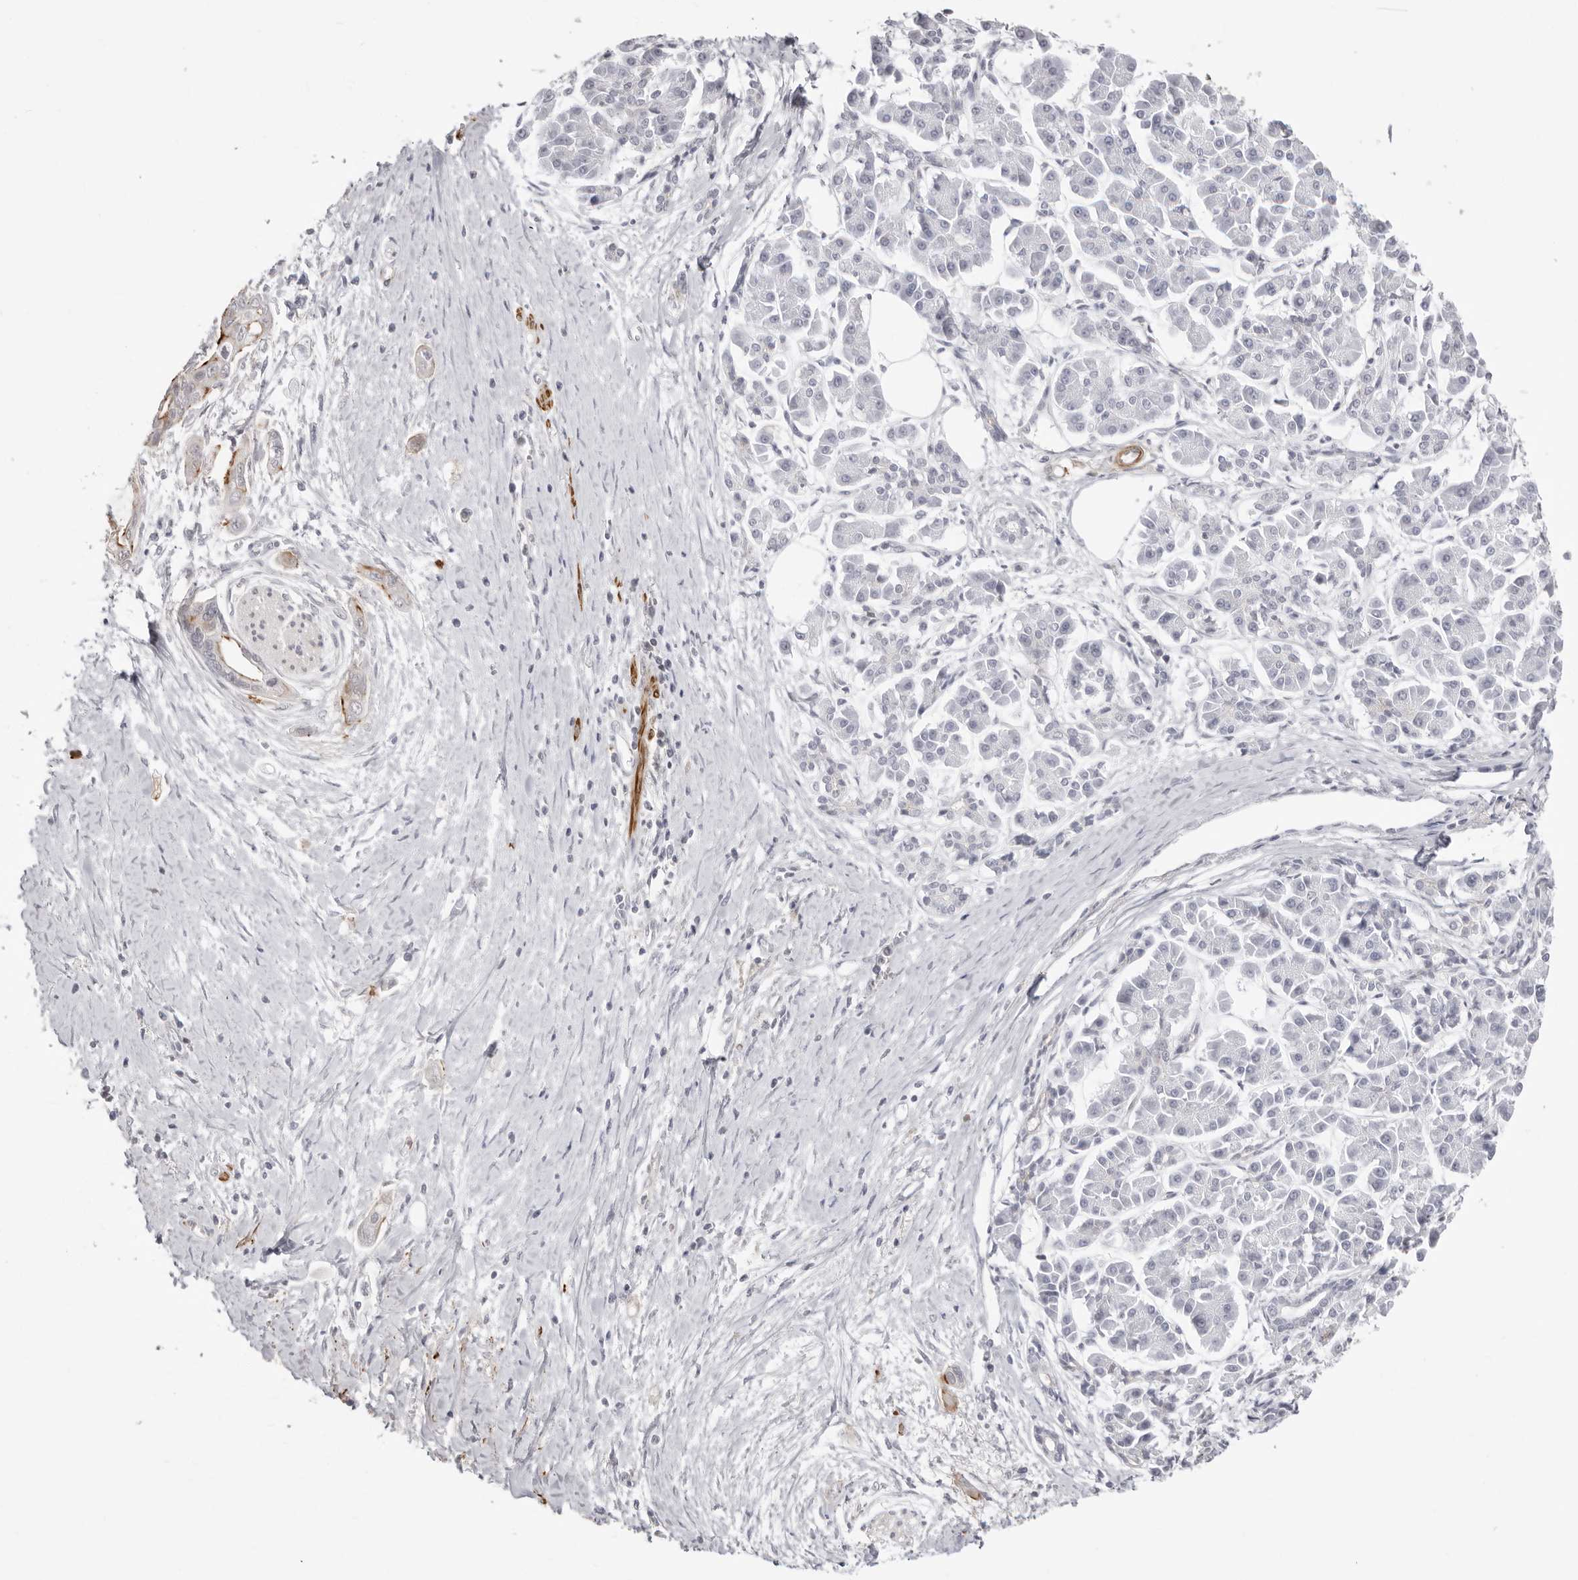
{"staining": {"intensity": "negative", "quantity": "none", "location": "none"}, "tissue": "pancreatic cancer", "cell_type": "Tumor cells", "image_type": "cancer", "snomed": [{"axis": "morphology", "description": "Adenocarcinoma, NOS"}, {"axis": "topography", "description": "Pancreas"}], "caption": "IHC of pancreatic cancer demonstrates no positivity in tumor cells. (Stains: DAB IHC with hematoxylin counter stain, Microscopy: brightfield microscopy at high magnification).", "gene": "UNK", "patient": {"sex": "male", "age": 59}}